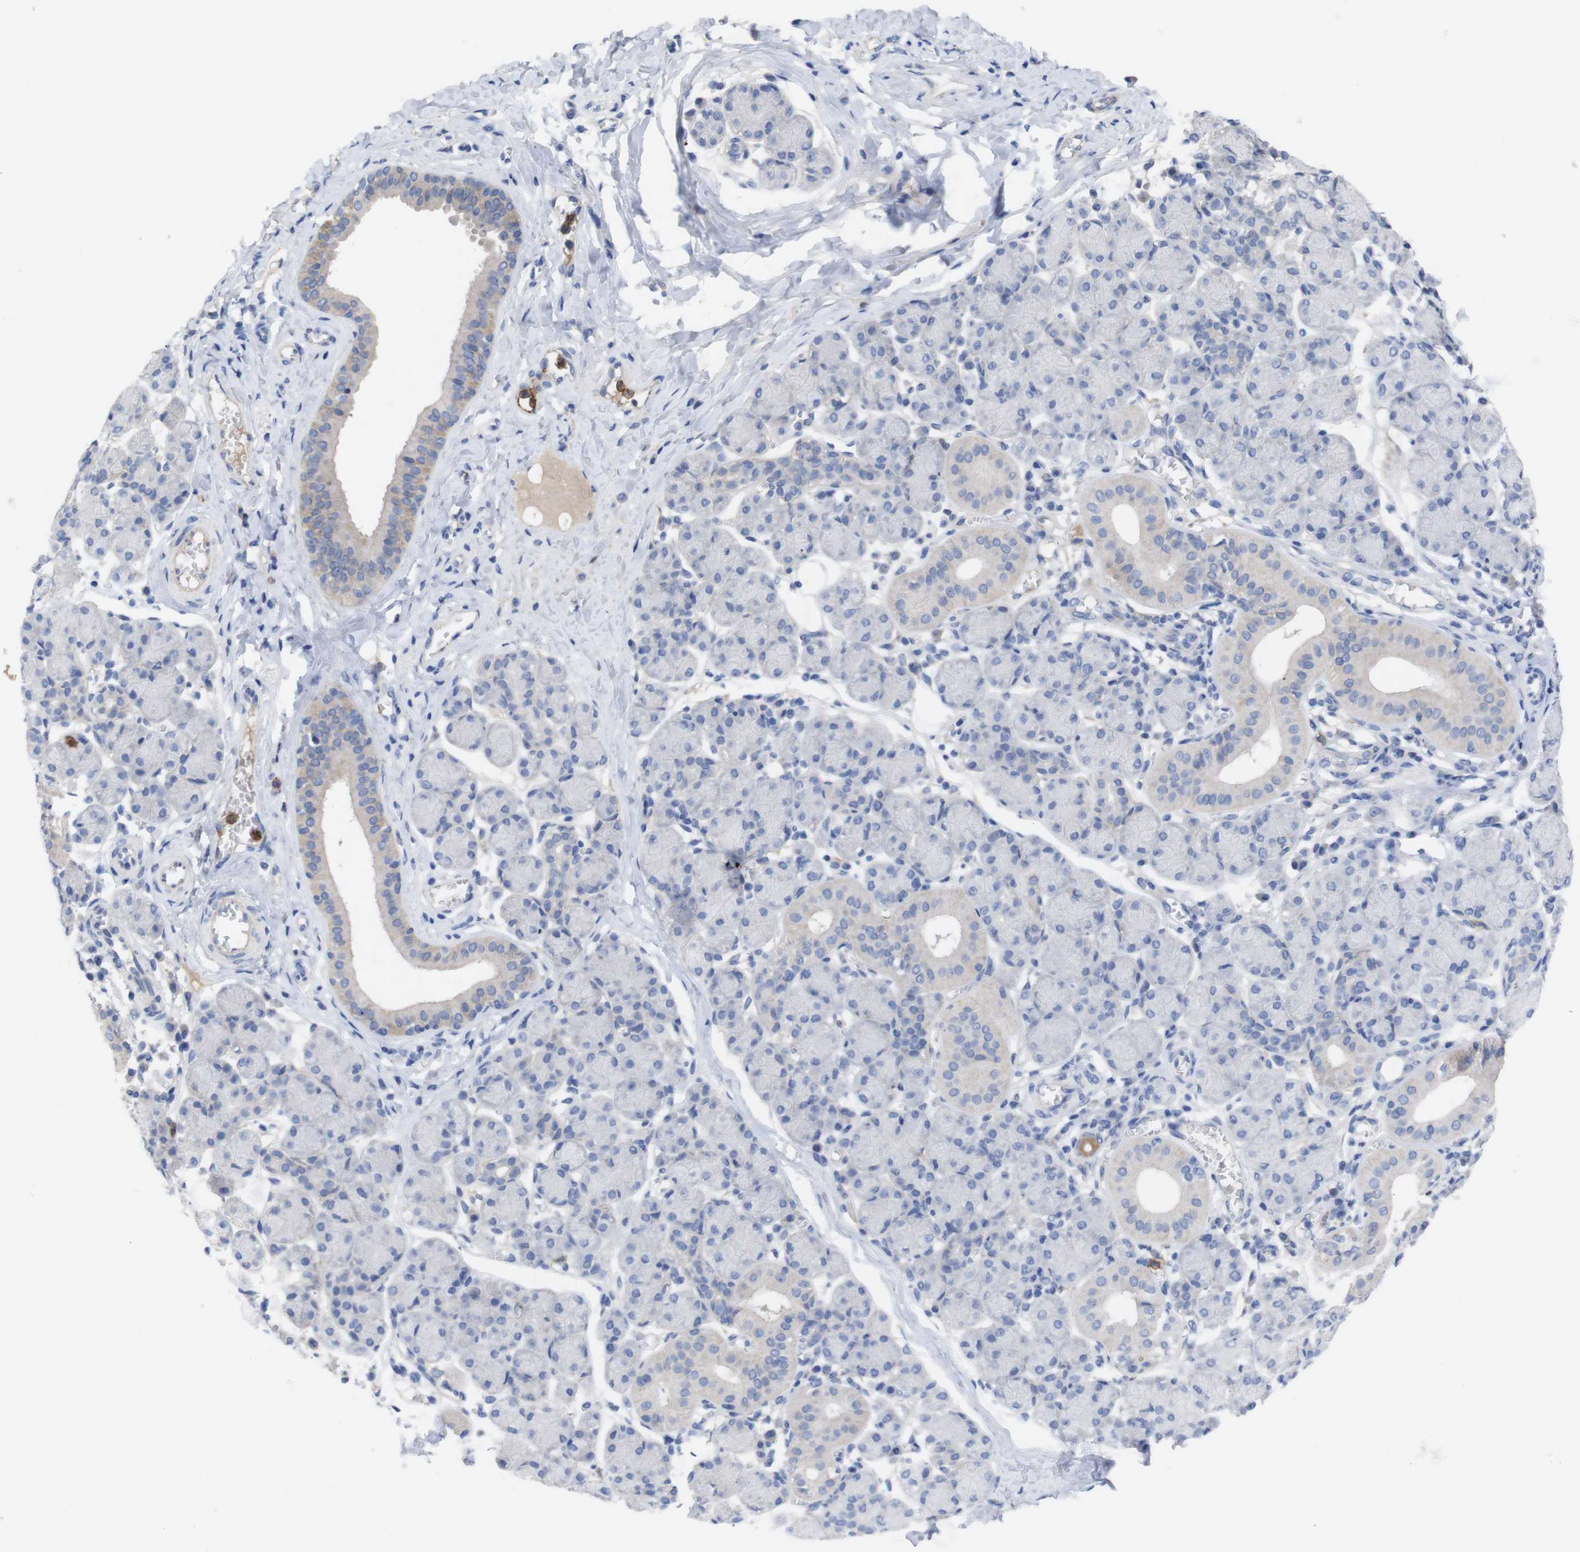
{"staining": {"intensity": "weak", "quantity": "<25%", "location": "cytoplasmic/membranous"}, "tissue": "salivary gland", "cell_type": "Glandular cells", "image_type": "normal", "snomed": [{"axis": "morphology", "description": "Normal tissue, NOS"}, {"axis": "morphology", "description": "Inflammation, NOS"}, {"axis": "topography", "description": "Lymph node"}, {"axis": "topography", "description": "Salivary gland"}], "caption": "The photomicrograph exhibits no significant expression in glandular cells of salivary gland. (Stains: DAB IHC with hematoxylin counter stain, Microscopy: brightfield microscopy at high magnification).", "gene": "C5AR1", "patient": {"sex": "male", "age": 3}}